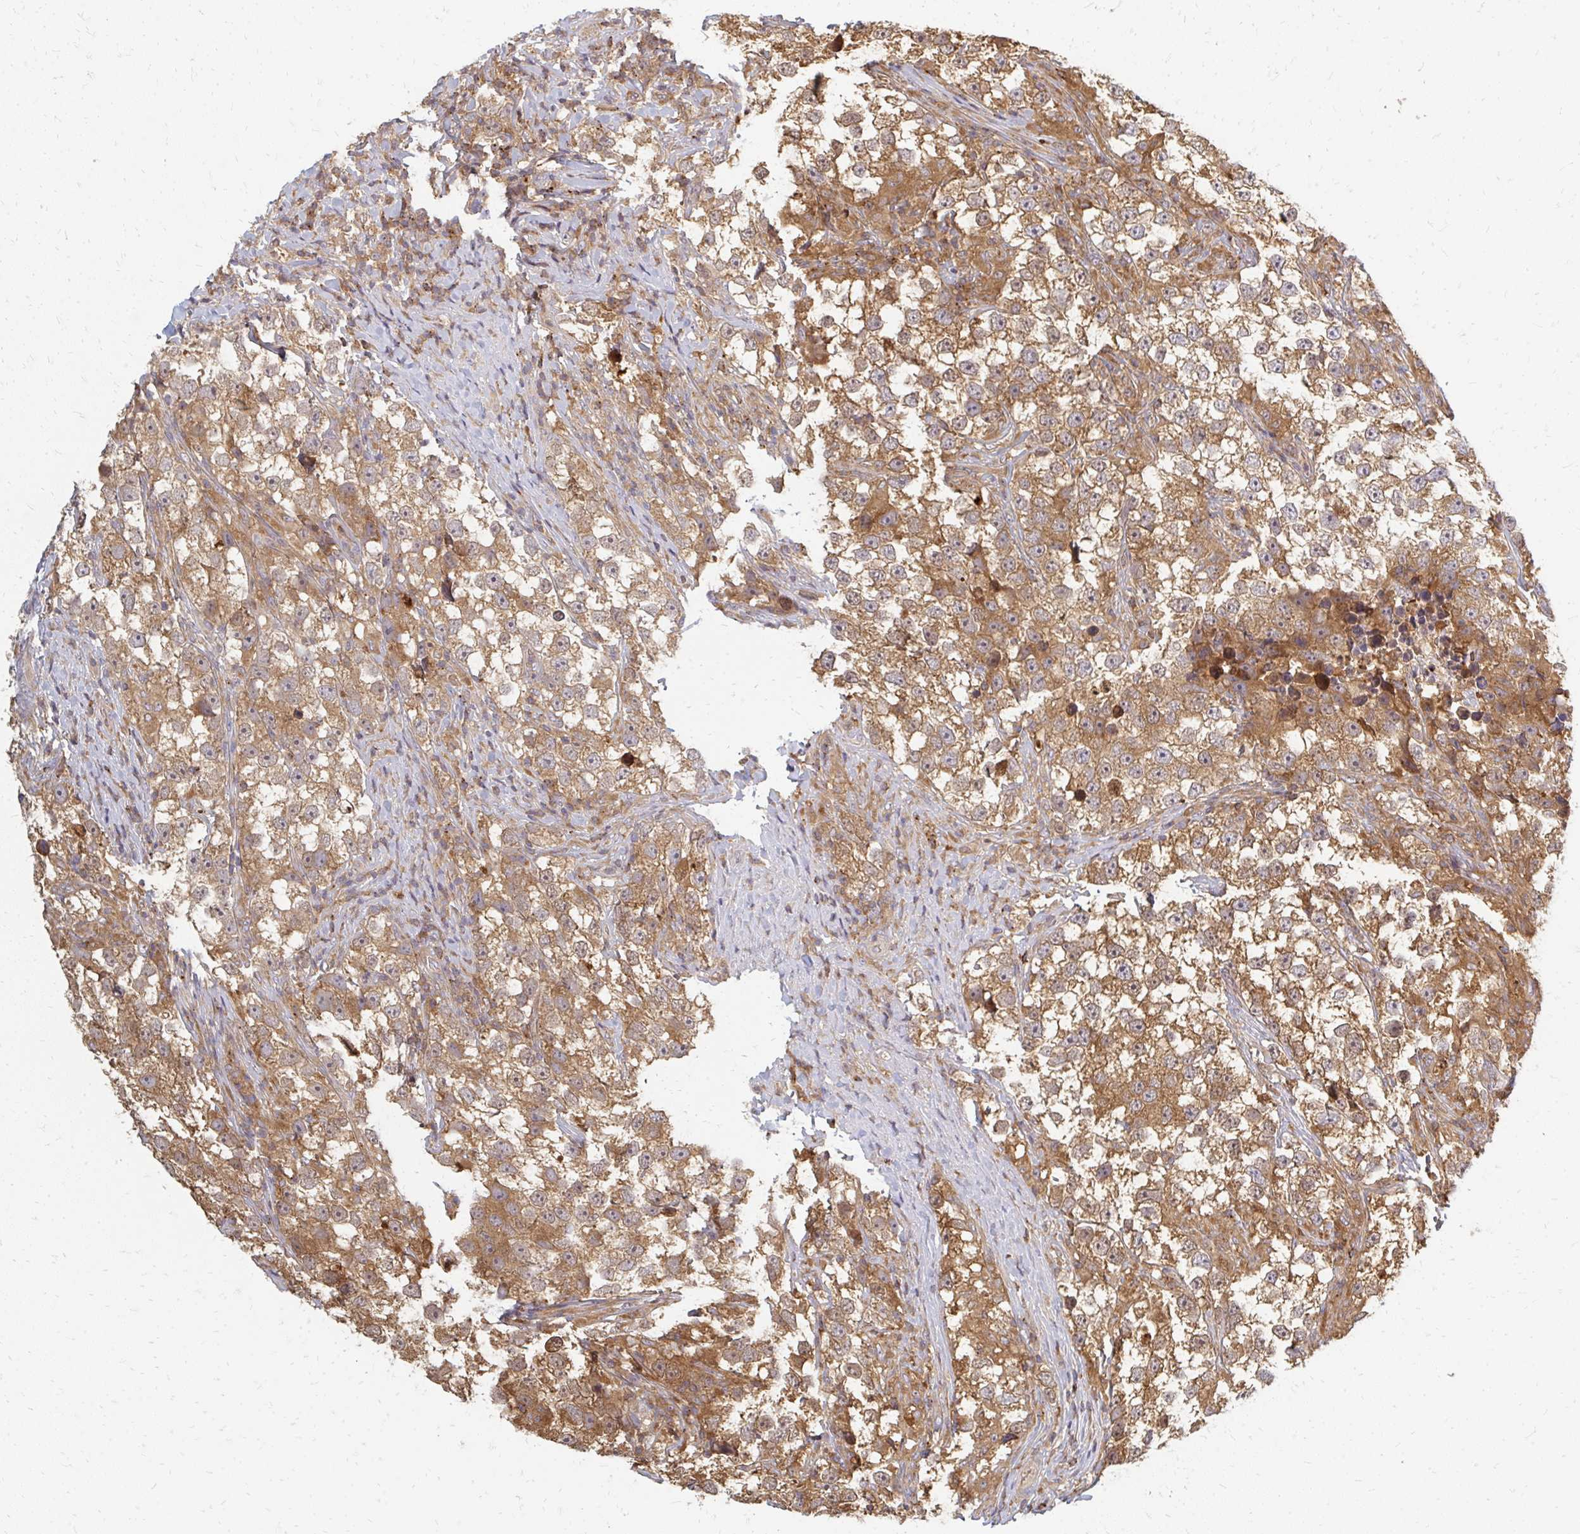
{"staining": {"intensity": "moderate", "quantity": ">75%", "location": "cytoplasmic/membranous"}, "tissue": "testis cancer", "cell_type": "Tumor cells", "image_type": "cancer", "snomed": [{"axis": "morphology", "description": "Seminoma, NOS"}, {"axis": "topography", "description": "Testis"}], "caption": "Seminoma (testis) tissue reveals moderate cytoplasmic/membranous expression in approximately >75% of tumor cells", "gene": "ZNF285", "patient": {"sex": "male", "age": 46}}